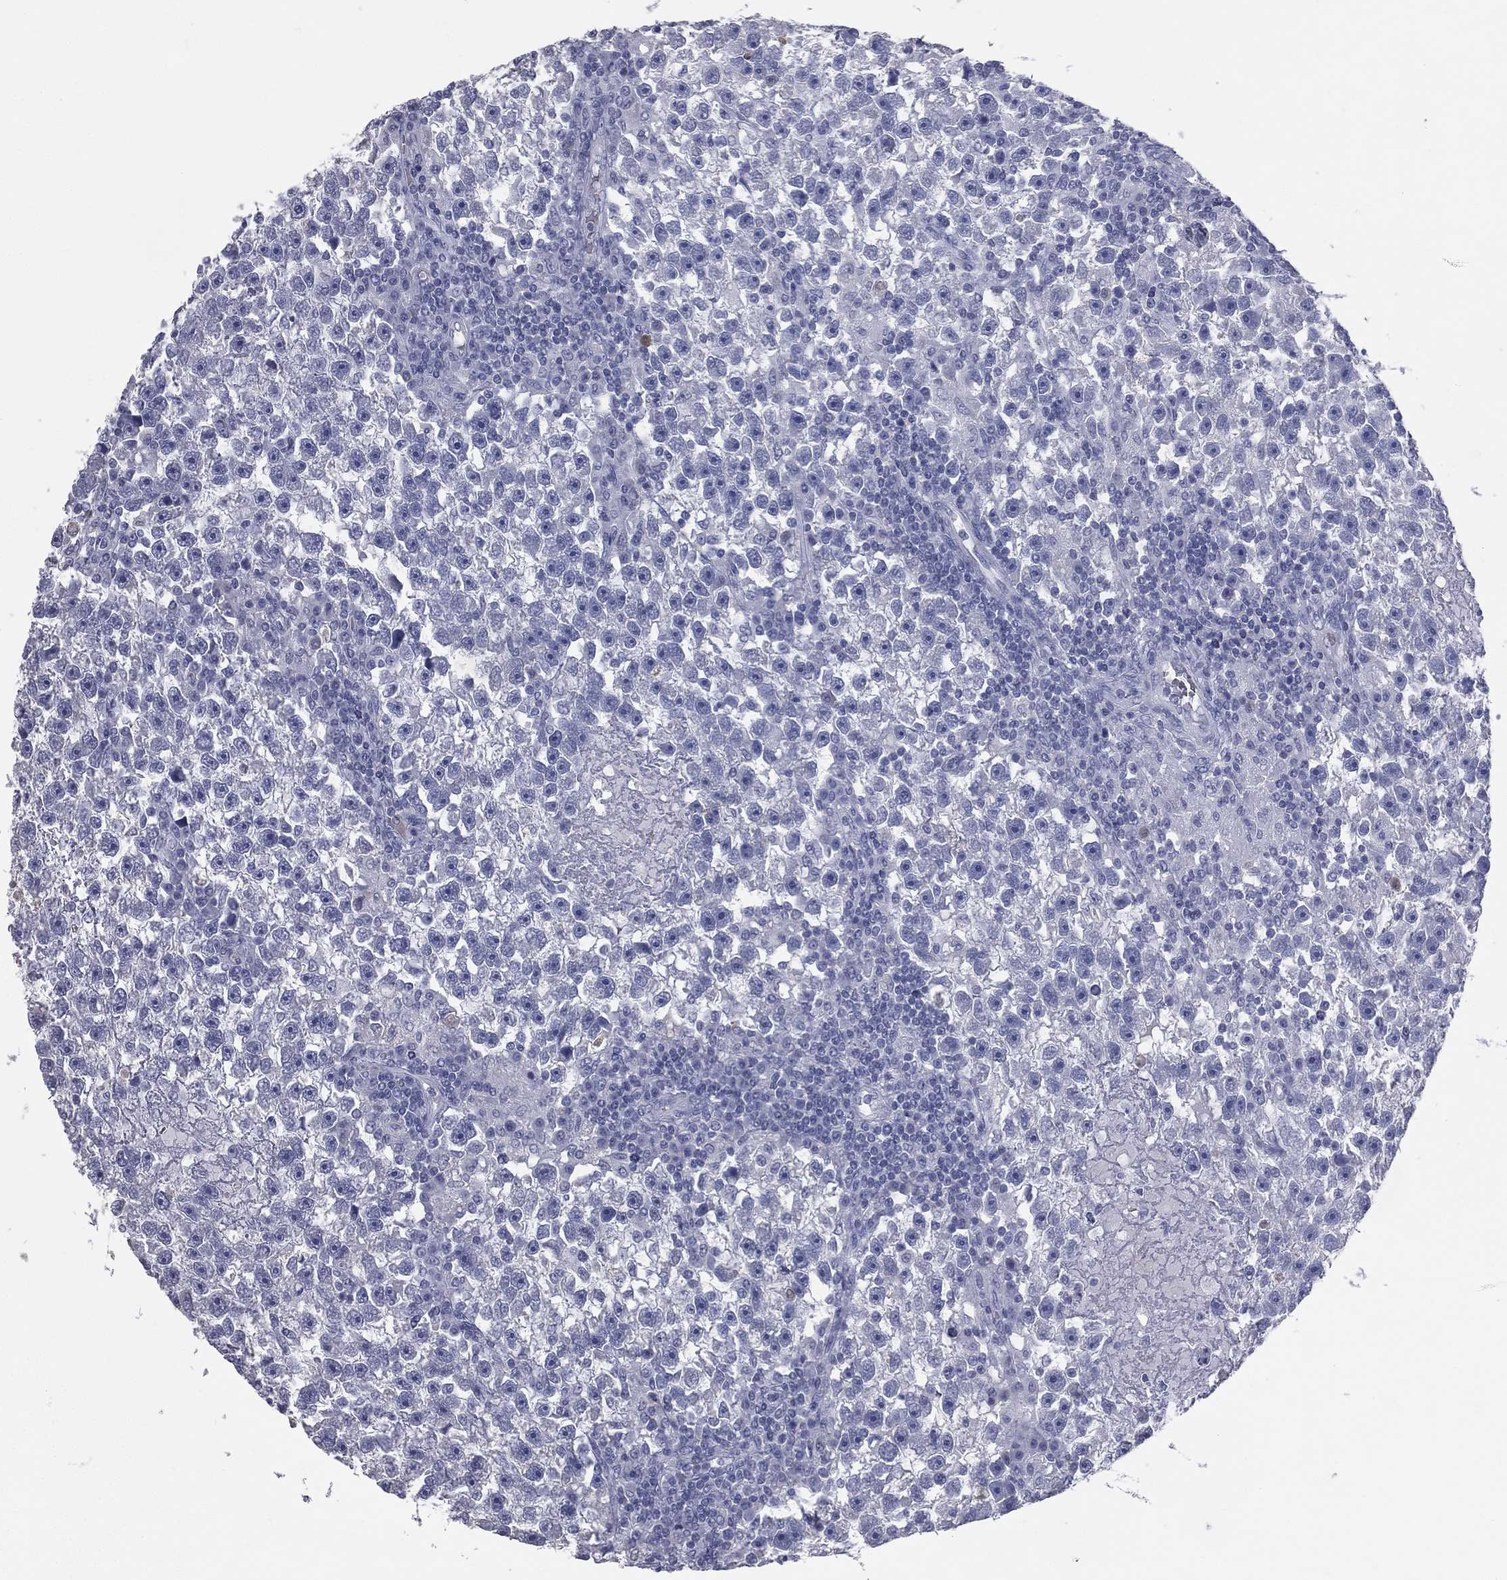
{"staining": {"intensity": "negative", "quantity": "none", "location": "none"}, "tissue": "testis cancer", "cell_type": "Tumor cells", "image_type": "cancer", "snomed": [{"axis": "morphology", "description": "Seminoma, NOS"}, {"axis": "topography", "description": "Testis"}], "caption": "Immunohistochemistry (IHC) histopathology image of neoplastic tissue: testis seminoma stained with DAB shows no significant protein staining in tumor cells. The staining is performed using DAB (3,3'-diaminobenzidine) brown chromogen with nuclei counter-stained in using hematoxylin.", "gene": "ESX1", "patient": {"sex": "male", "age": 47}}